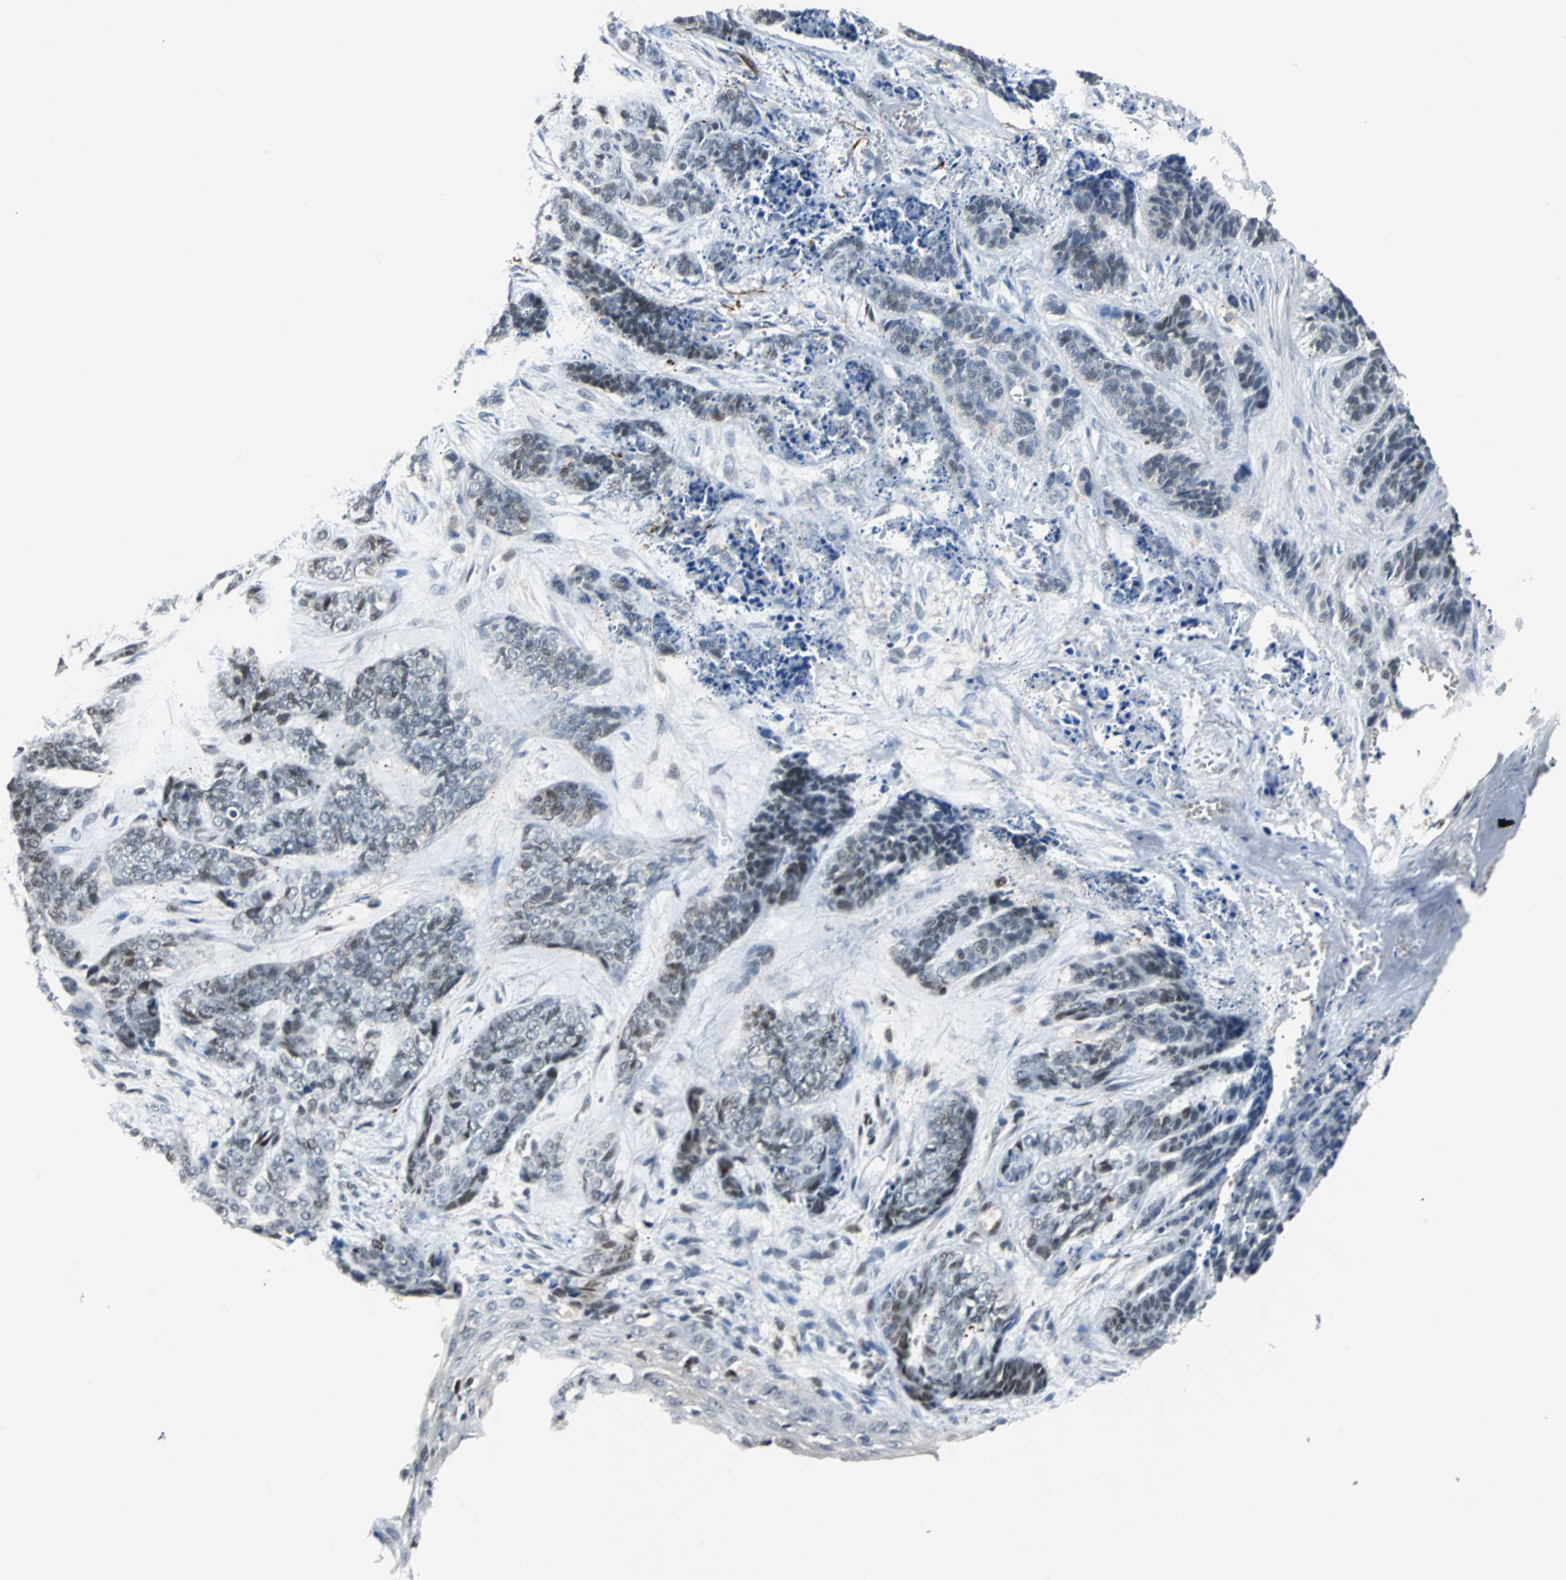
{"staining": {"intensity": "negative", "quantity": "none", "location": "none"}, "tissue": "skin cancer", "cell_type": "Tumor cells", "image_type": "cancer", "snomed": [{"axis": "morphology", "description": "Basal cell carcinoma"}, {"axis": "topography", "description": "Skin"}], "caption": "Immunohistochemical staining of skin cancer exhibits no significant expression in tumor cells.", "gene": "HLX", "patient": {"sex": "female", "age": 64}}